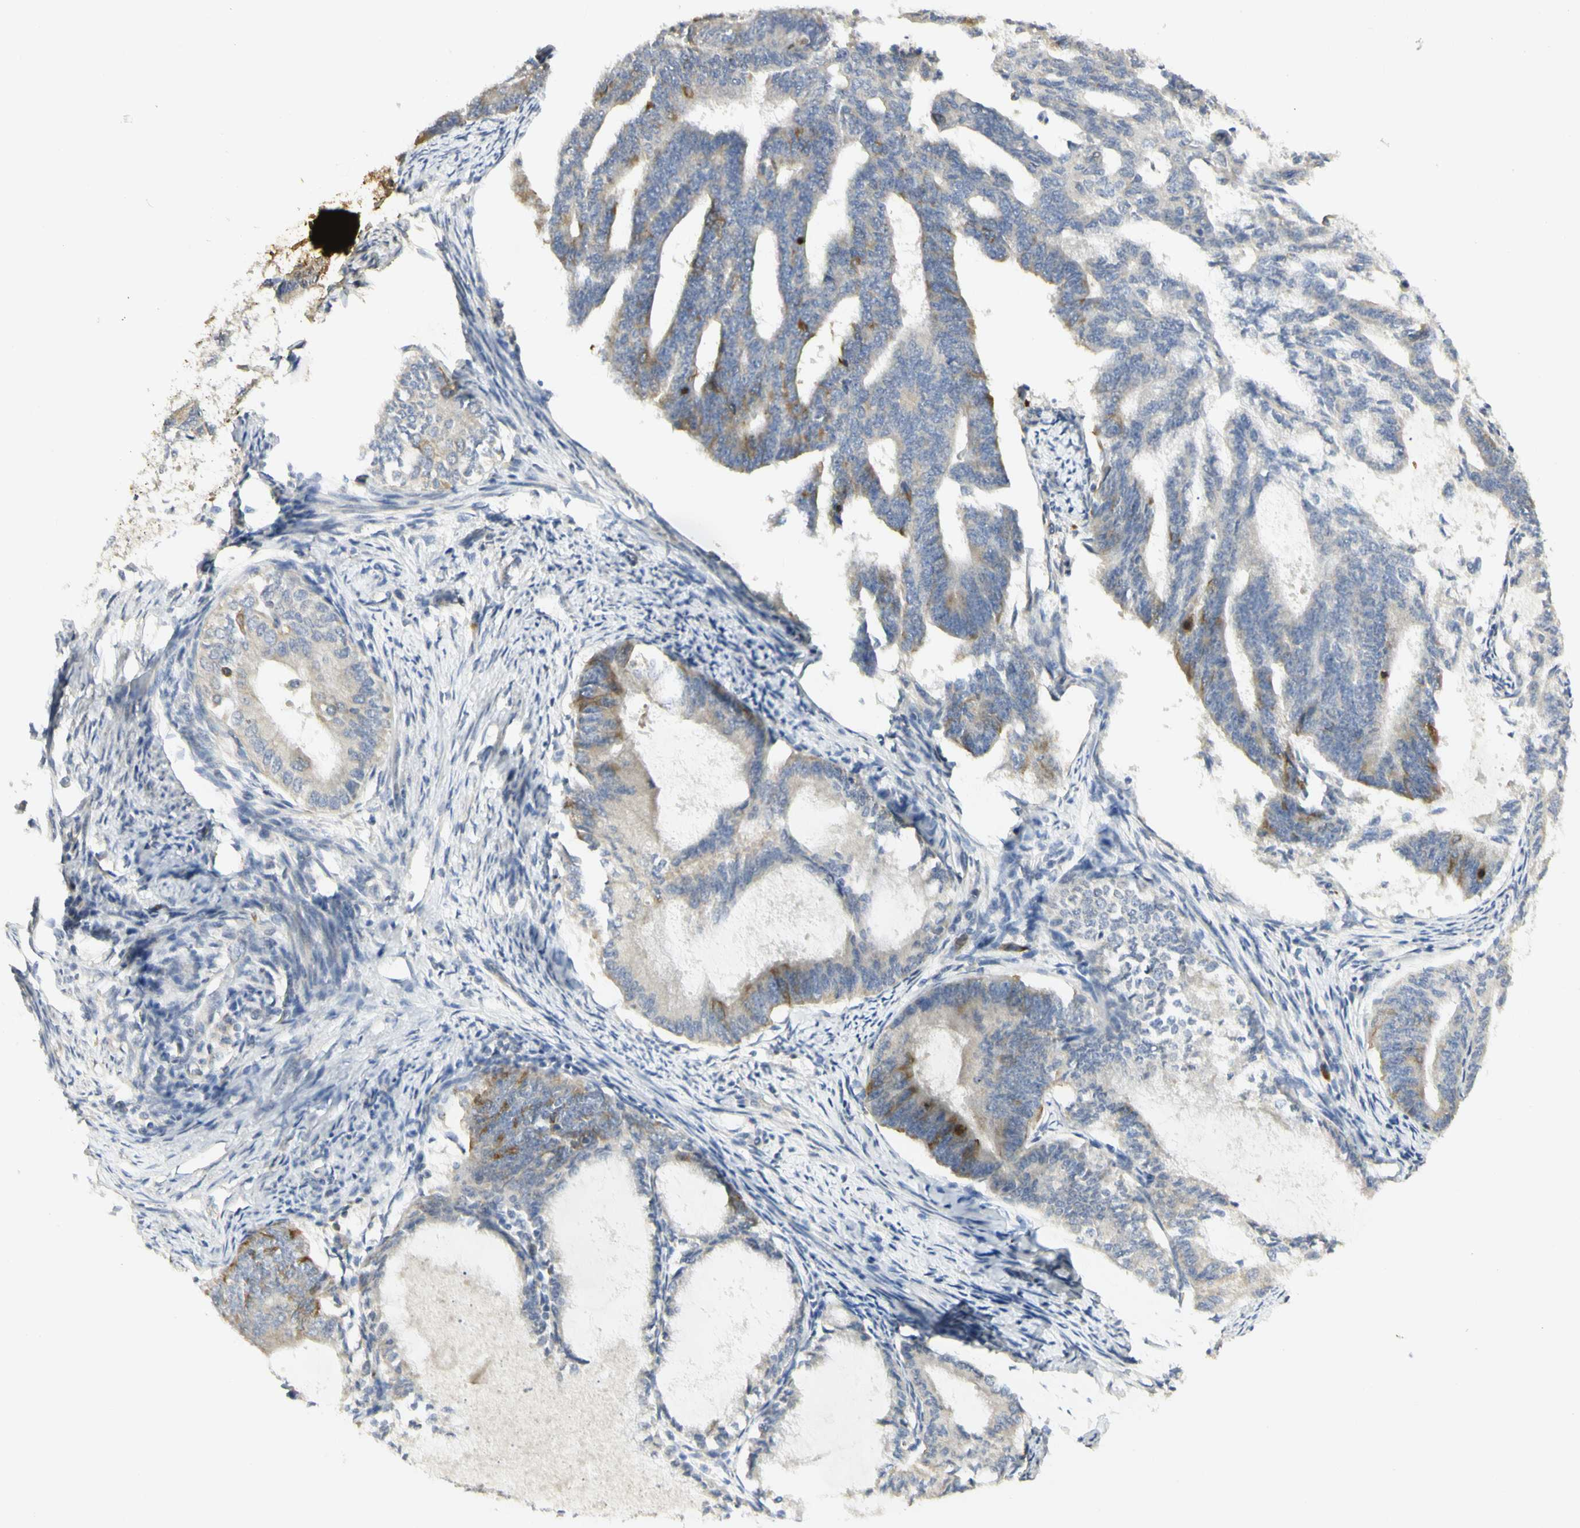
{"staining": {"intensity": "moderate", "quantity": "<25%", "location": "cytoplasmic/membranous"}, "tissue": "endometrial cancer", "cell_type": "Tumor cells", "image_type": "cancer", "snomed": [{"axis": "morphology", "description": "Adenocarcinoma, NOS"}, {"axis": "topography", "description": "Endometrium"}], "caption": "Protein staining of adenocarcinoma (endometrial) tissue shows moderate cytoplasmic/membranous expression in about <25% of tumor cells.", "gene": "KIF11", "patient": {"sex": "female", "age": 86}}